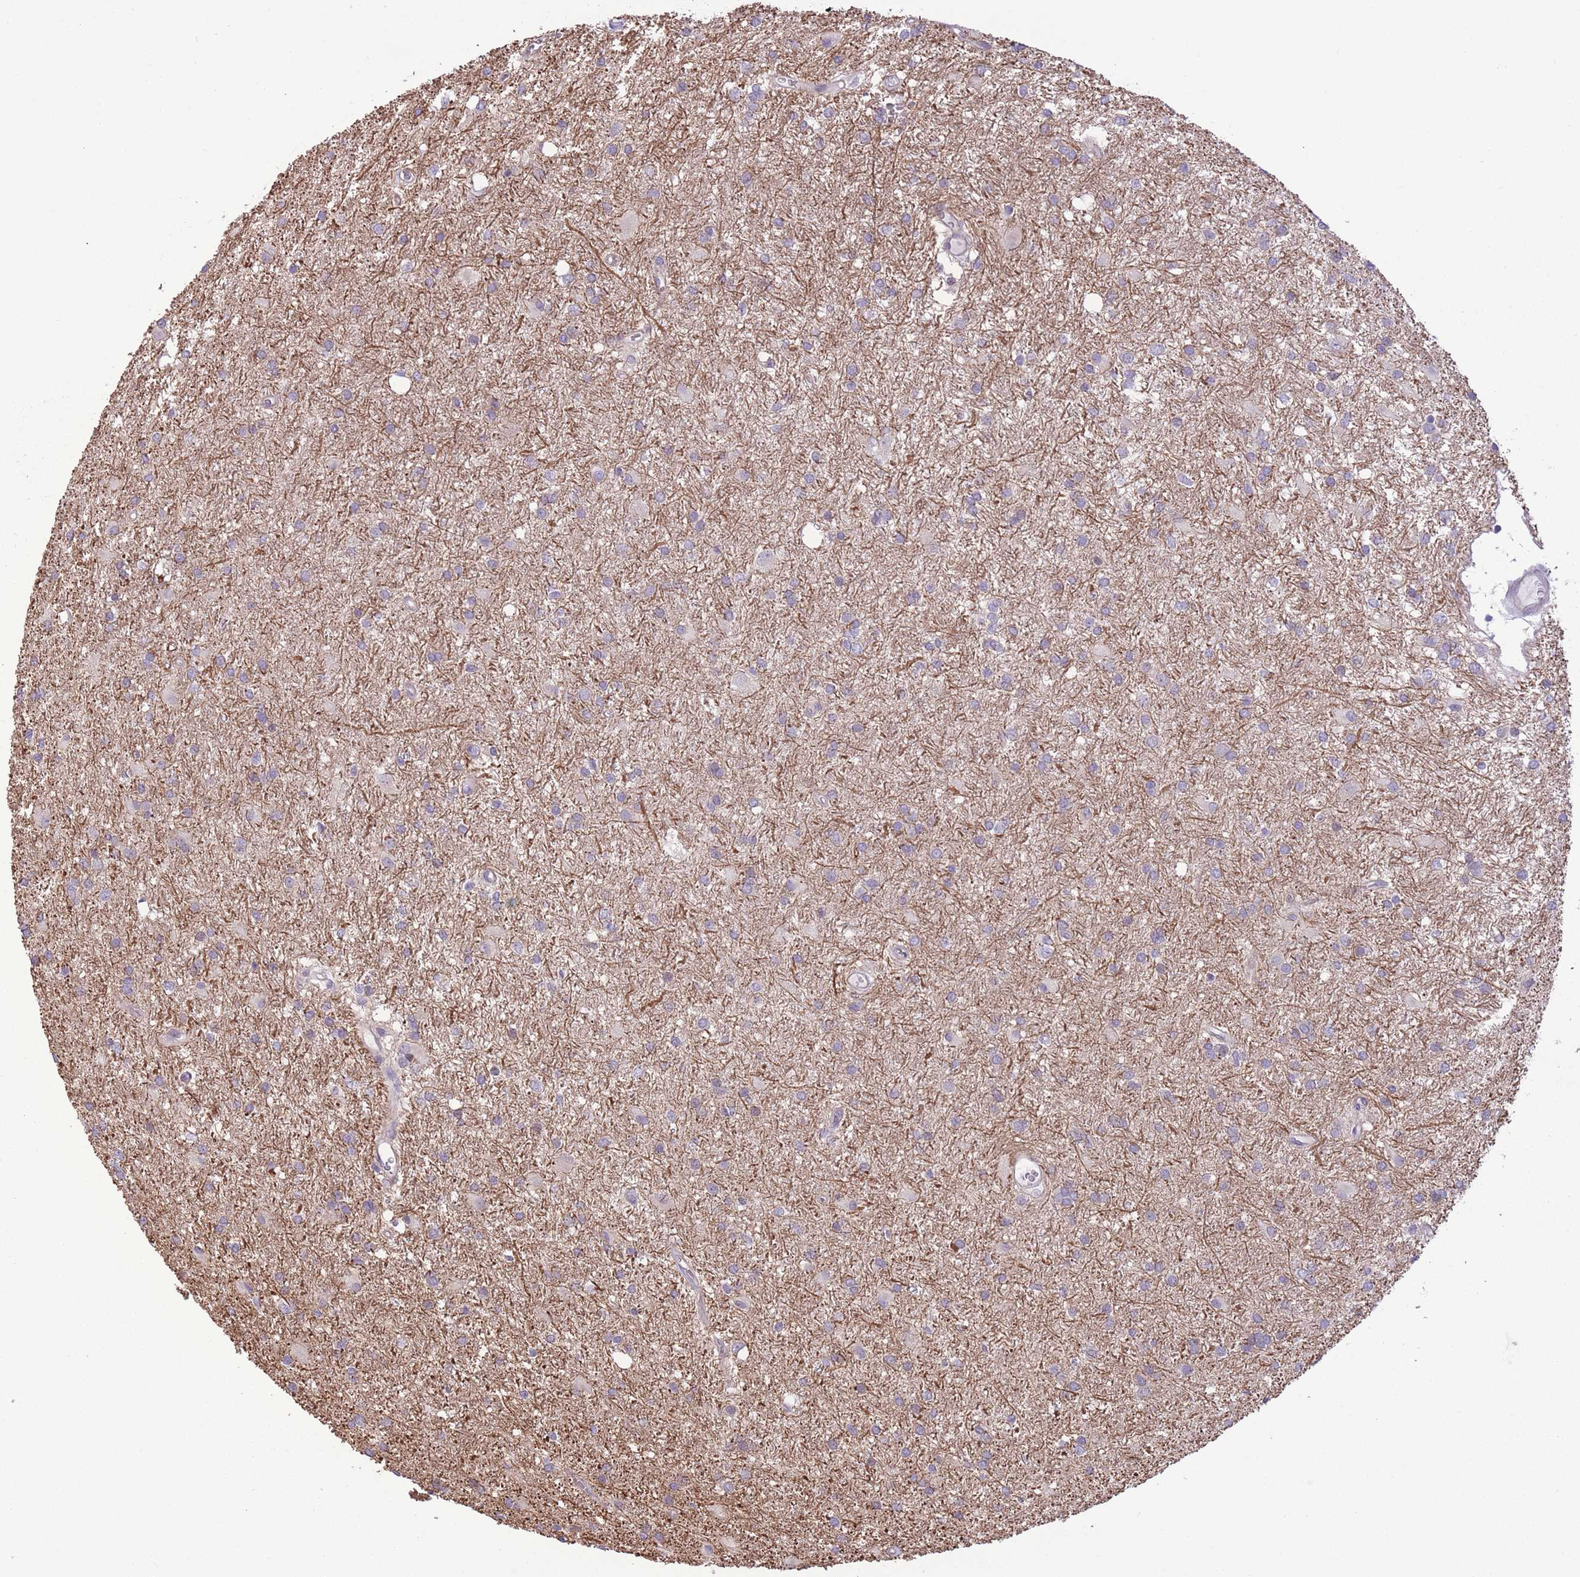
{"staining": {"intensity": "negative", "quantity": "none", "location": "none"}, "tissue": "glioma", "cell_type": "Tumor cells", "image_type": "cancer", "snomed": [{"axis": "morphology", "description": "Glioma, malignant, High grade"}, {"axis": "topography", "description": "Brain"}], "caption": "Tumor cells are negative for protein expression in human glioma. (DAB (3,3'-diaminobenzidine) immunohistochemistry visualized using brightfield microscopy, high magnification).", "gene": "WDR70", "patient": {"sex": "female", "age": 50}}